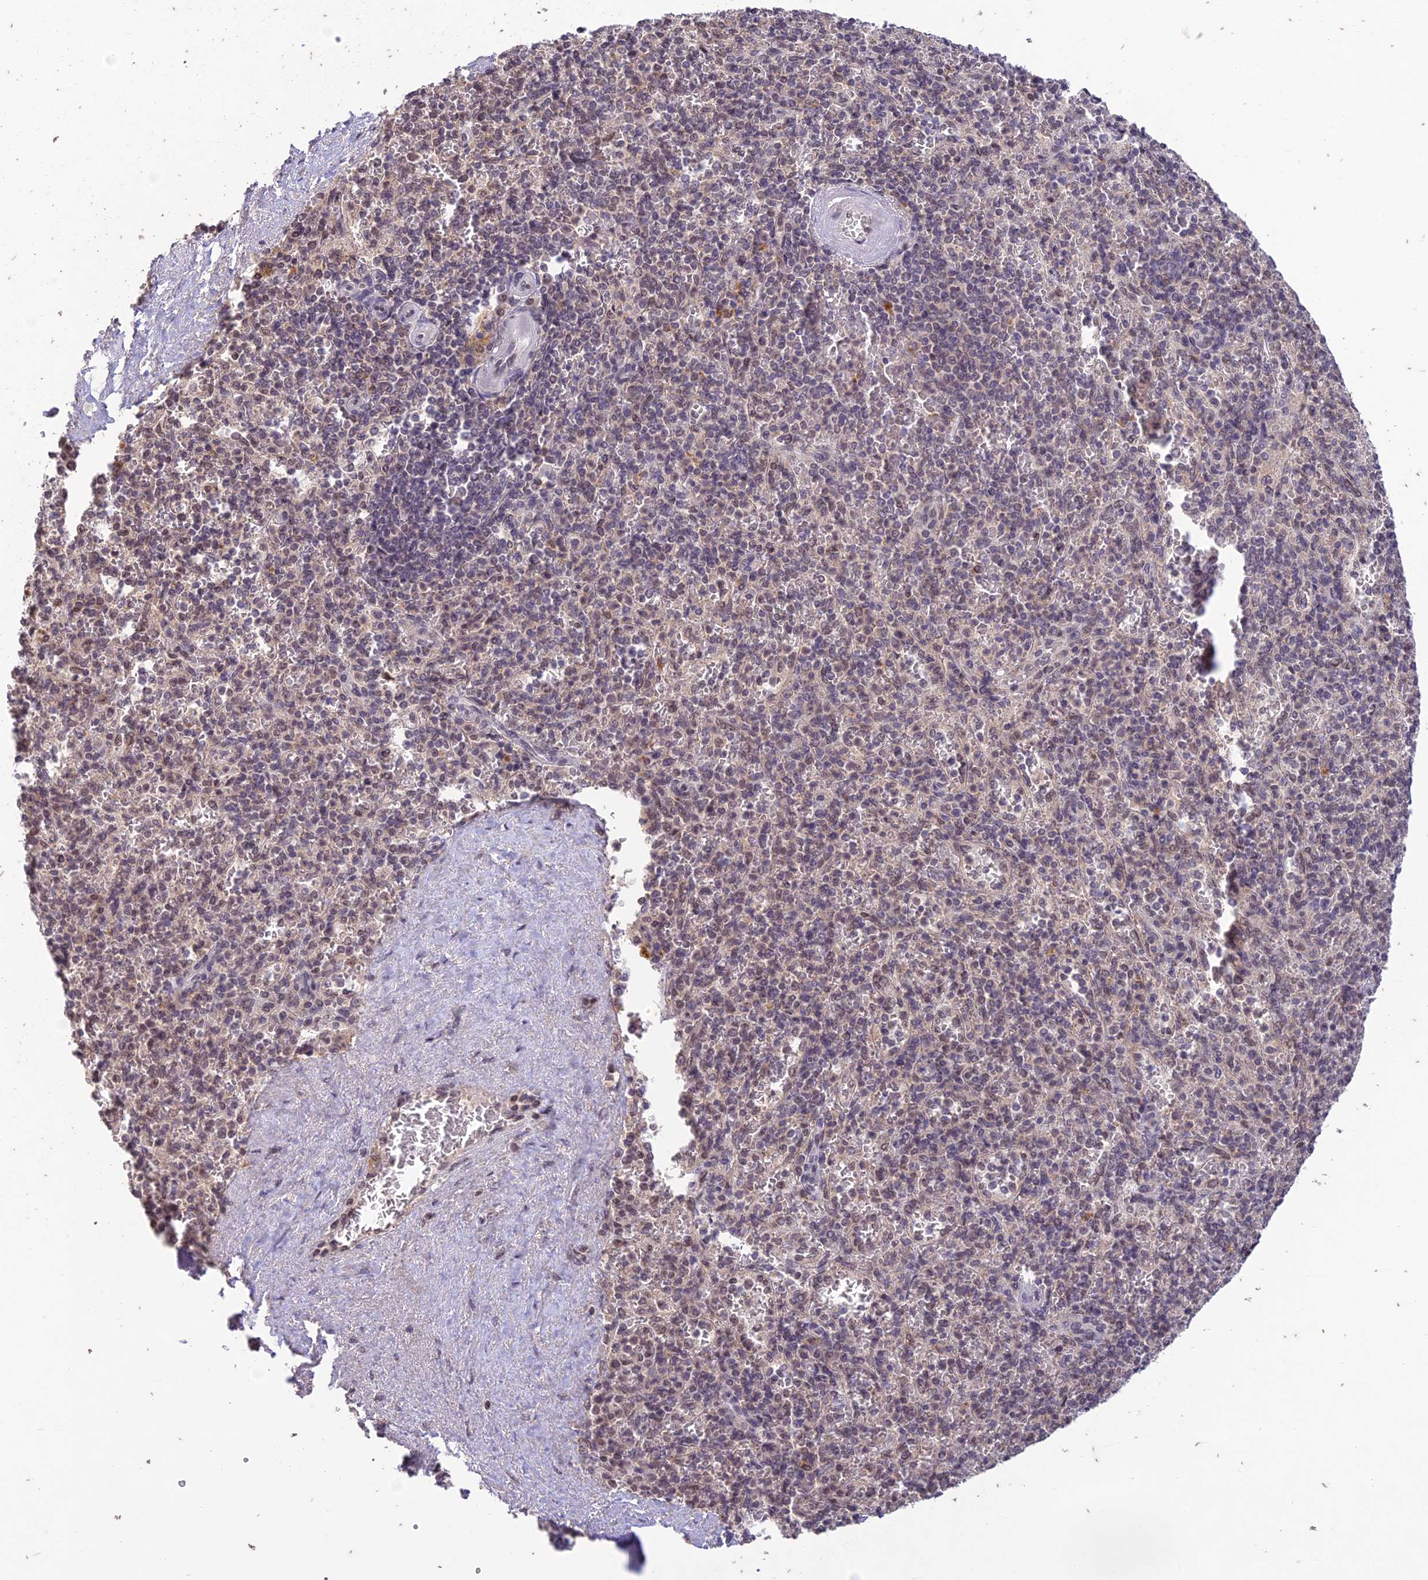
{"staining": {"intensity": "weak", "quantity": "25%-75%", "location": "nuclear"}, "tissue": "spleen", "cell_type": "Cells in red pulp", "image_type": "normal", "snomed": [{"axis": "morphology", "description": "Normal tissue, NOS"}, {"axis": "topography", "description": "Spleen"}], "caption": "Immunohistochemistry (IHC) histopathology image of benign spleen: spleen stained using IHC exhibits low levels of weak protein expression localized specifically in the nuclear of cells in red pulp, appearing as a nuclear brown color.", "gene": "POP4", "patient": {"sex": "male", "age": 82}}